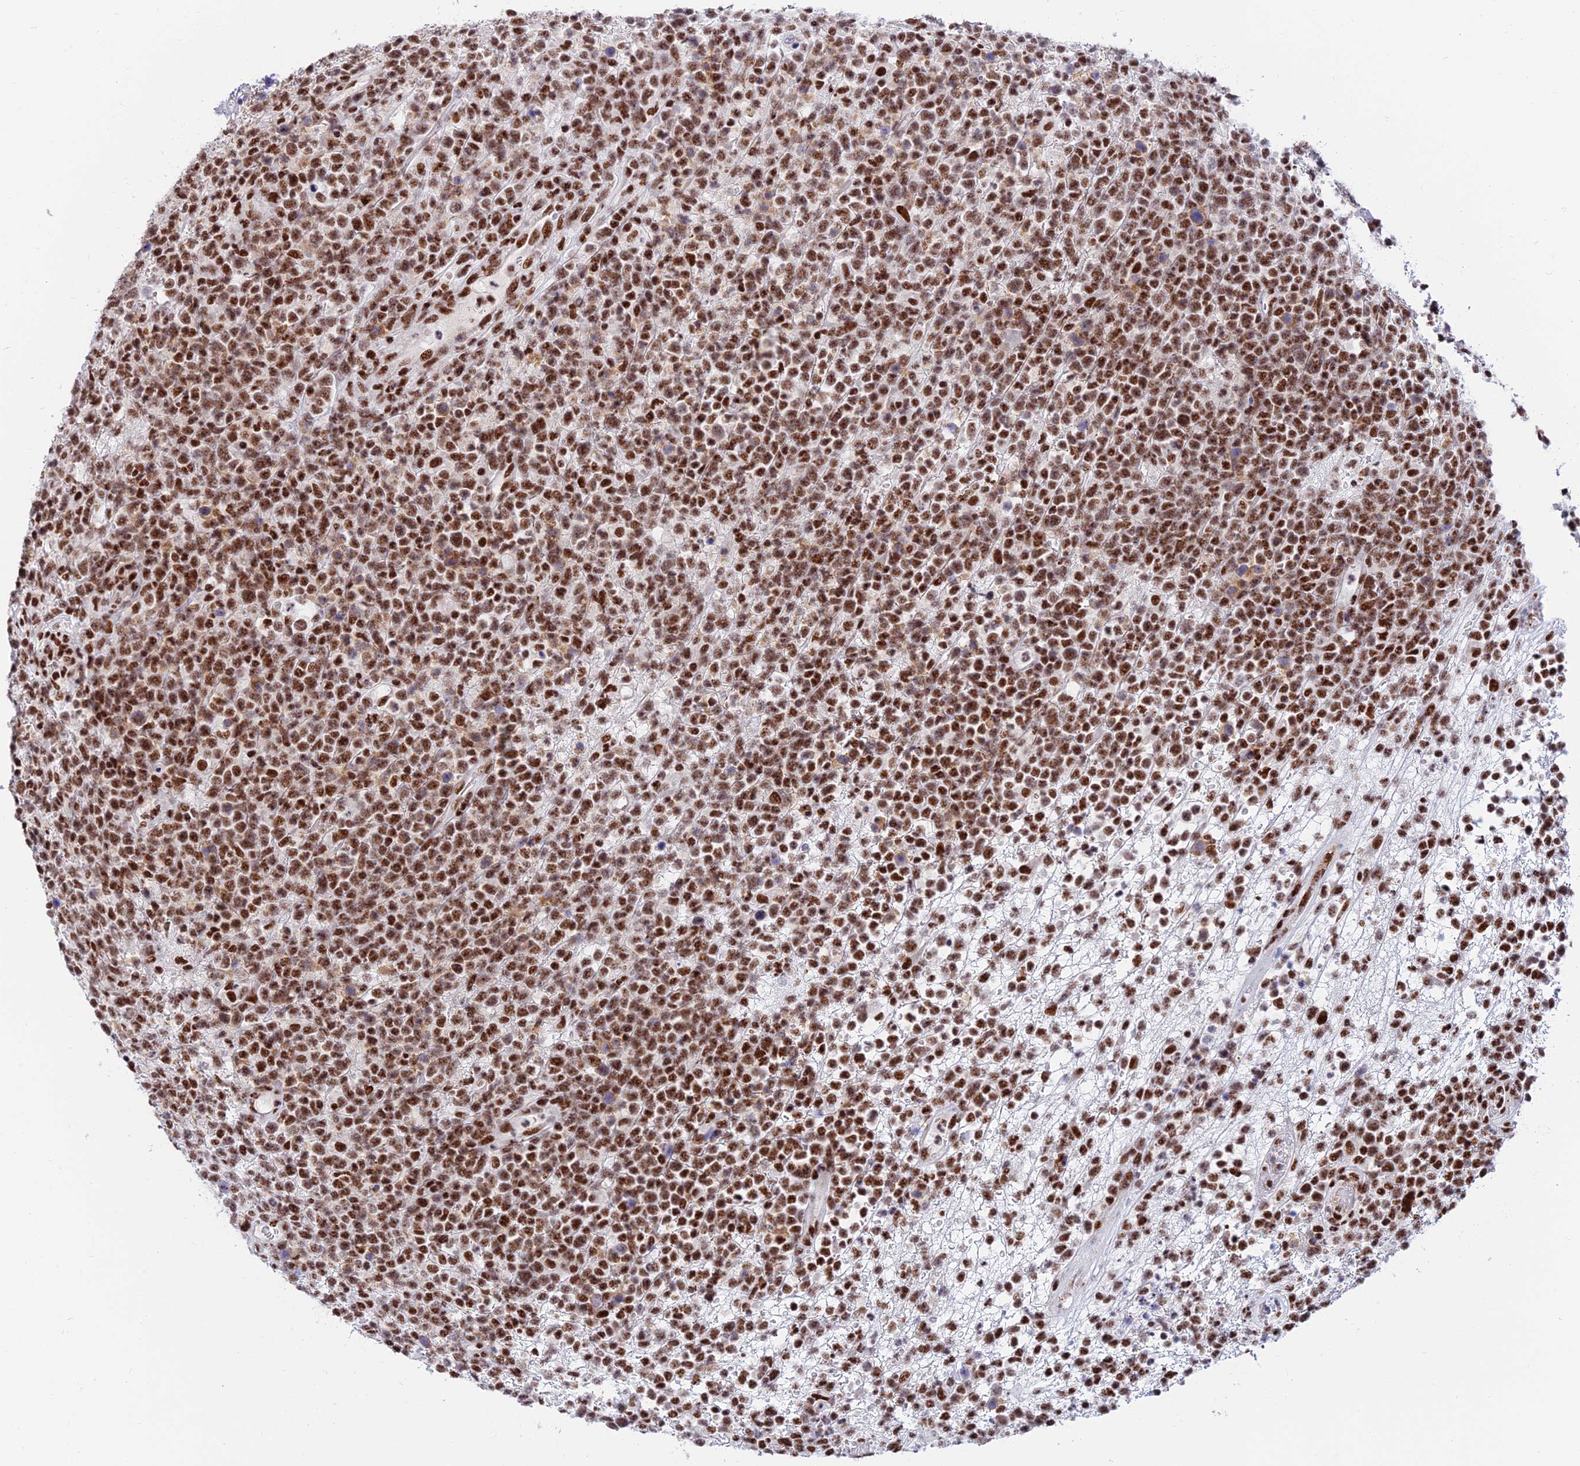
{"staining": {"intensity": "strong", "quantity": ">75%", "location": "nuclear"}, "tissue": "lymphoma", "cell_type": "Tumor cells", "image_type": "cancer", "snomed": [{"axis": "morphology", "description": "Malignant lymphoma, non-Hodgkin's type, High grade"}, {"axis": "topography", "description": "Colon"}], "caption": "High-magnification brightfield microscopy of lymphoma stained with DAB (brown) and counterstained with hematoxylin (blue). tumor cells exhibit strong nuclear staining is seen in approximately>75% of cells.", "gene": "USP22", "patient": {"sex": "female", "age": 53}}